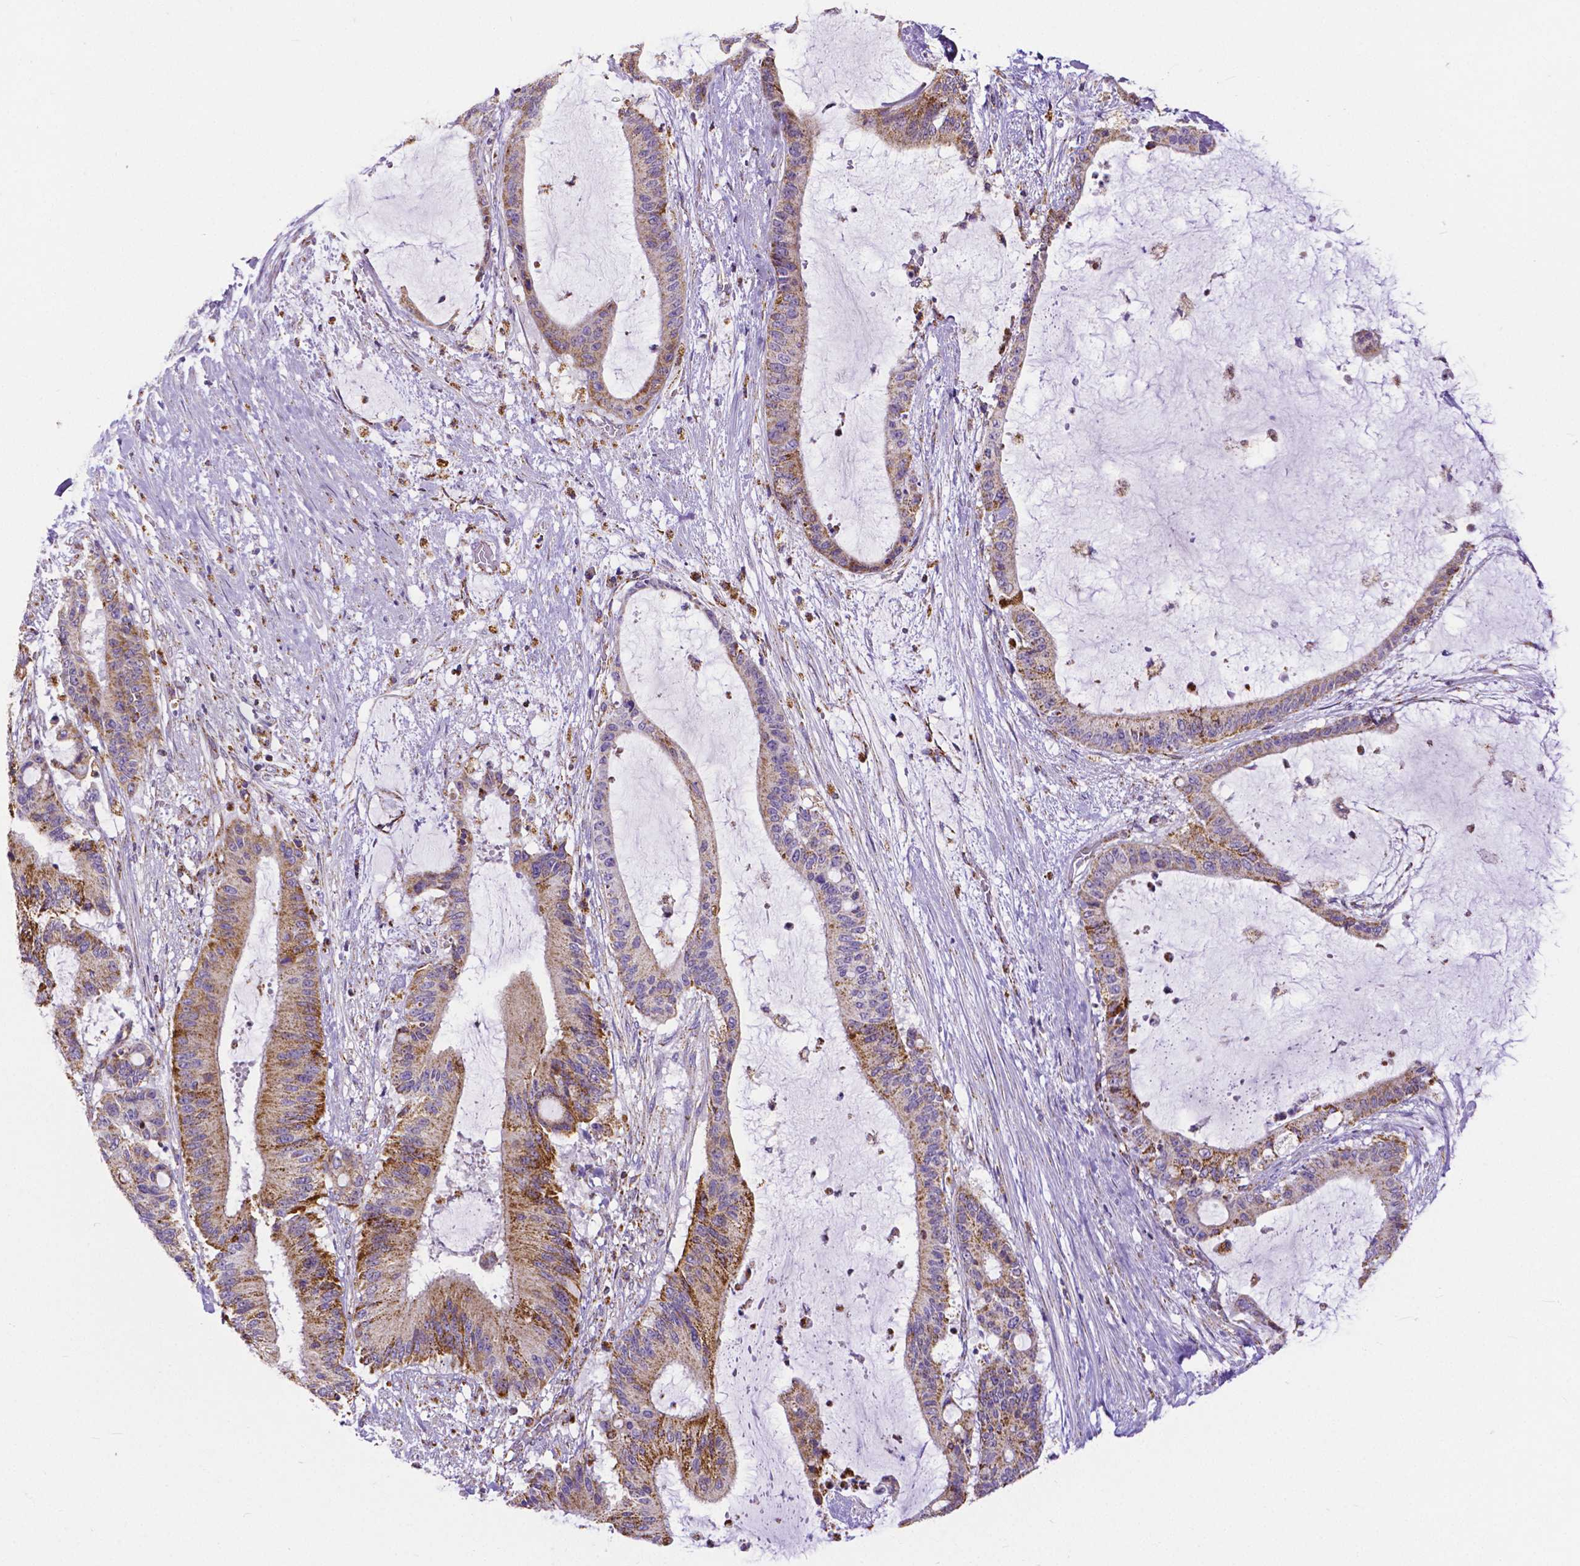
{"staining": {"intensity": "moderate", "quantity": "25%-75%", "location": "cytoplasmic/membranous"}, "tissue": "liver cancer", "cell_type": "Tumor cells", "image_type": "cancer", "snomed": [{"axis": "morphology", "description": "Normal tissue, NOS"}, {"axis": "morphology", "description": "Cholangiocarcinoma"}, {"axis": "topography", "description": "Liver"}, {"axis": "topography", "description": "Peripheral nerve tissue"}], "caption": "Liver cancer (cholangiocarcinoma) was stained to show a protein in brown. There is medium levels of moderate cytoplasmic/membranous positivity in approximately 25%-75% of tumor cells.", "gene": "MACC1", "patient": {"sex": "female", "age": 73}}